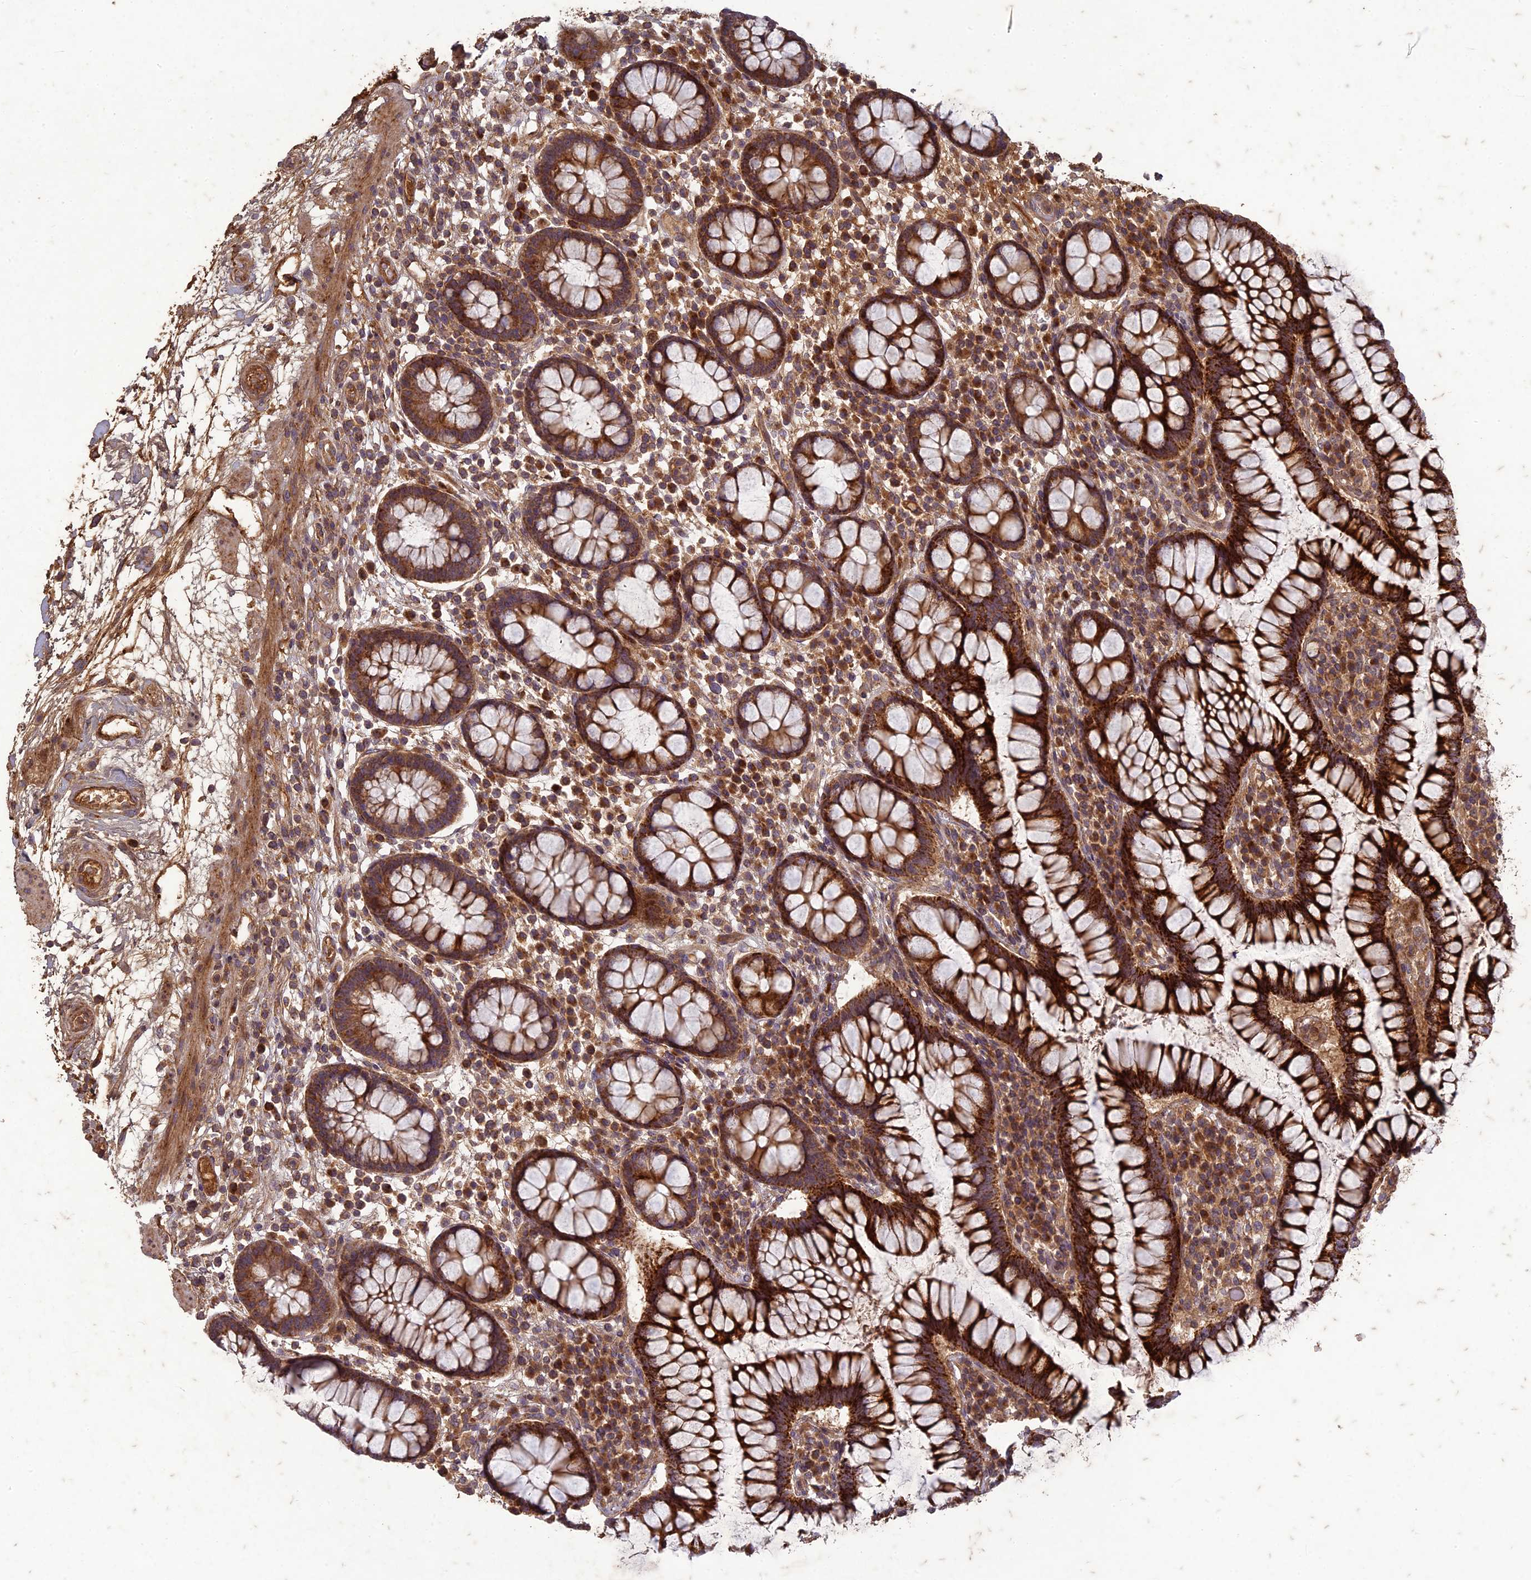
{"staining": {"intensity": "strong", "quantity": ">75%", "location": "cytoplasmic/membranous"}, "tissue": "colon", "cell_type": "Endothelial cells", "image_type": "normal", "snomed": [{"axis": "morphology", "description": "Normal tissue, NOS"}, {"axis": "topography", "description": "Colon"}], "caption": "This histopathology image displays immunohistochemistry staining of normal human colon, with high strong cytoplasmic/membranous positivity in about >75% of endothelial cells.", "gene": "TCF25", "patient": {"sex": "female", "age": 79}}